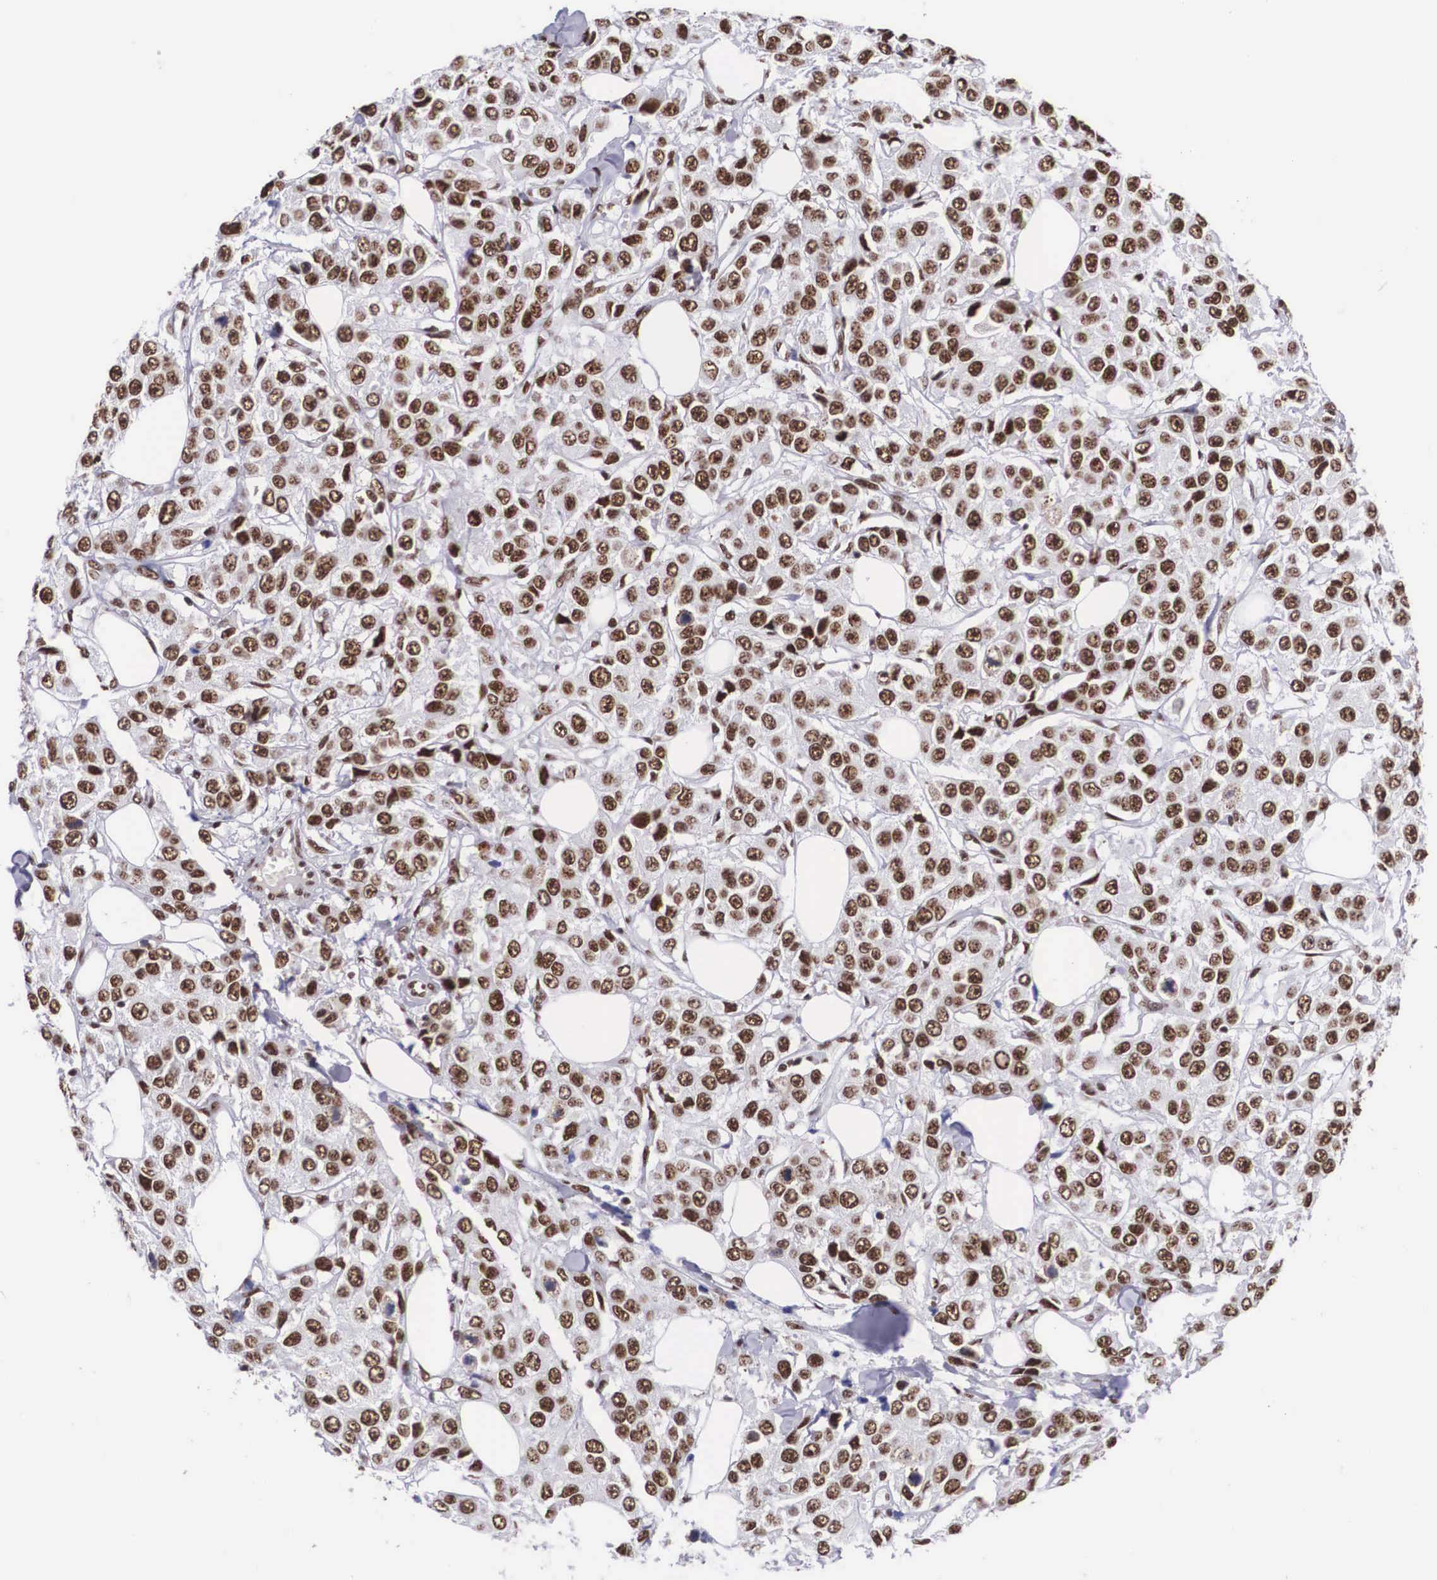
{"staining": {"intensity": "moderate", "quantity": ">75%", "location": "nuclear"}, "tissue": "breast cancer", "cell_type": "Tumor cells", "image_type": "cancer", "snomed": [{"axis": "morphology", "description": "Duct carcinoma"}, {"axis": "topography", "description": "Breast"}], "caption": "This histopathology image shows immunohistochemistry (IHC) staining of breast intraductal carcinoma, with medium moderate nuclear expression in about >75% of tumor cells.", "gene": "SF3A1", "patient": {"sex": "female", "age": 58}}